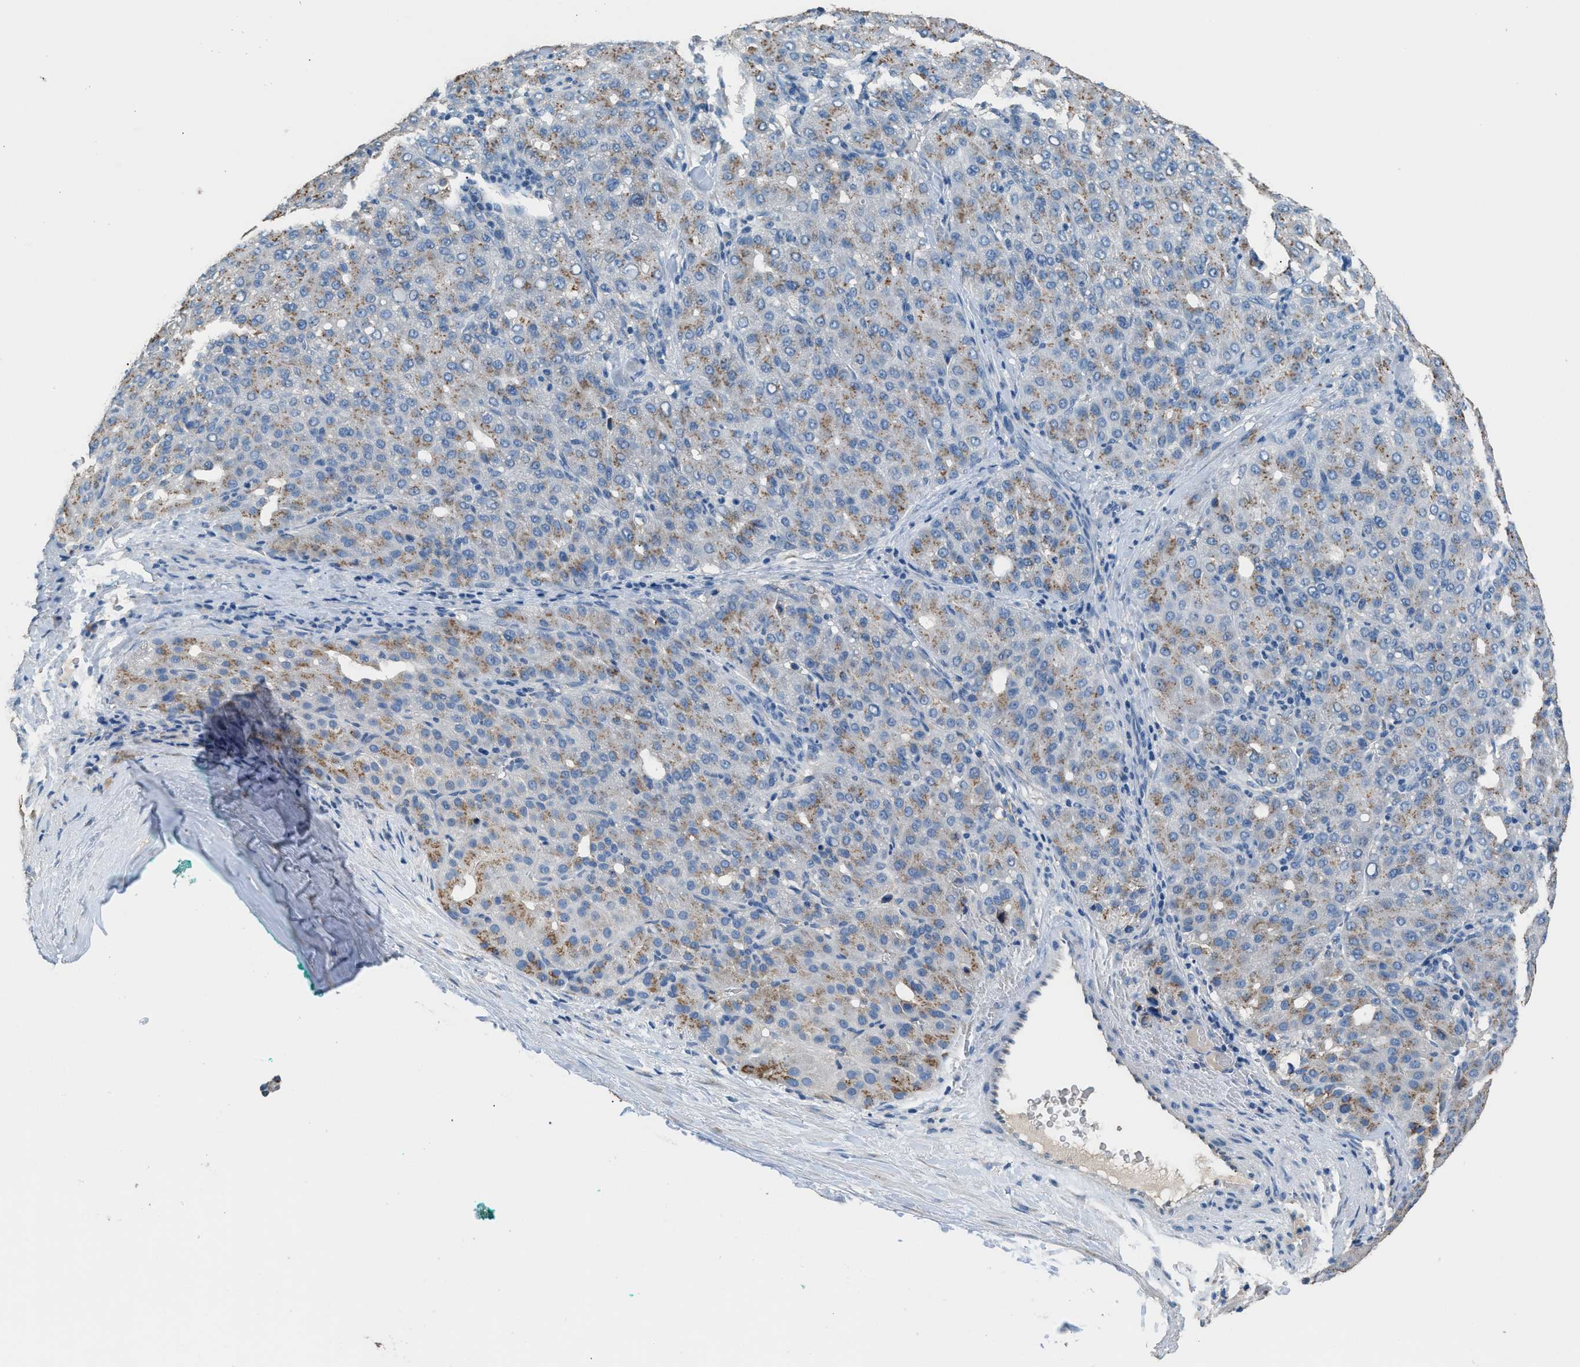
{"staining": {"intensity": "moderate", "quantity": "25%-75%", "location": "cytoplasmic/membranous"}, "tissue": "liver cancer", "cell_type": "Tumor cells", "image_type": "cancer", "snomed": [{"axis": "morphology", "description": "Carcinoma, Hepatocellular, NOS"}, {"axis": "topography", "description": "Liver"}], "caption": "Human liver hepatocellular carcinoma stained for a protein (brown) shows moderate cytoplasmic/membranous positive positivity in about 25%-75% of tumor cells.", "gene": "GOLM1", "patient": {"sex": "male", "age": 65}}